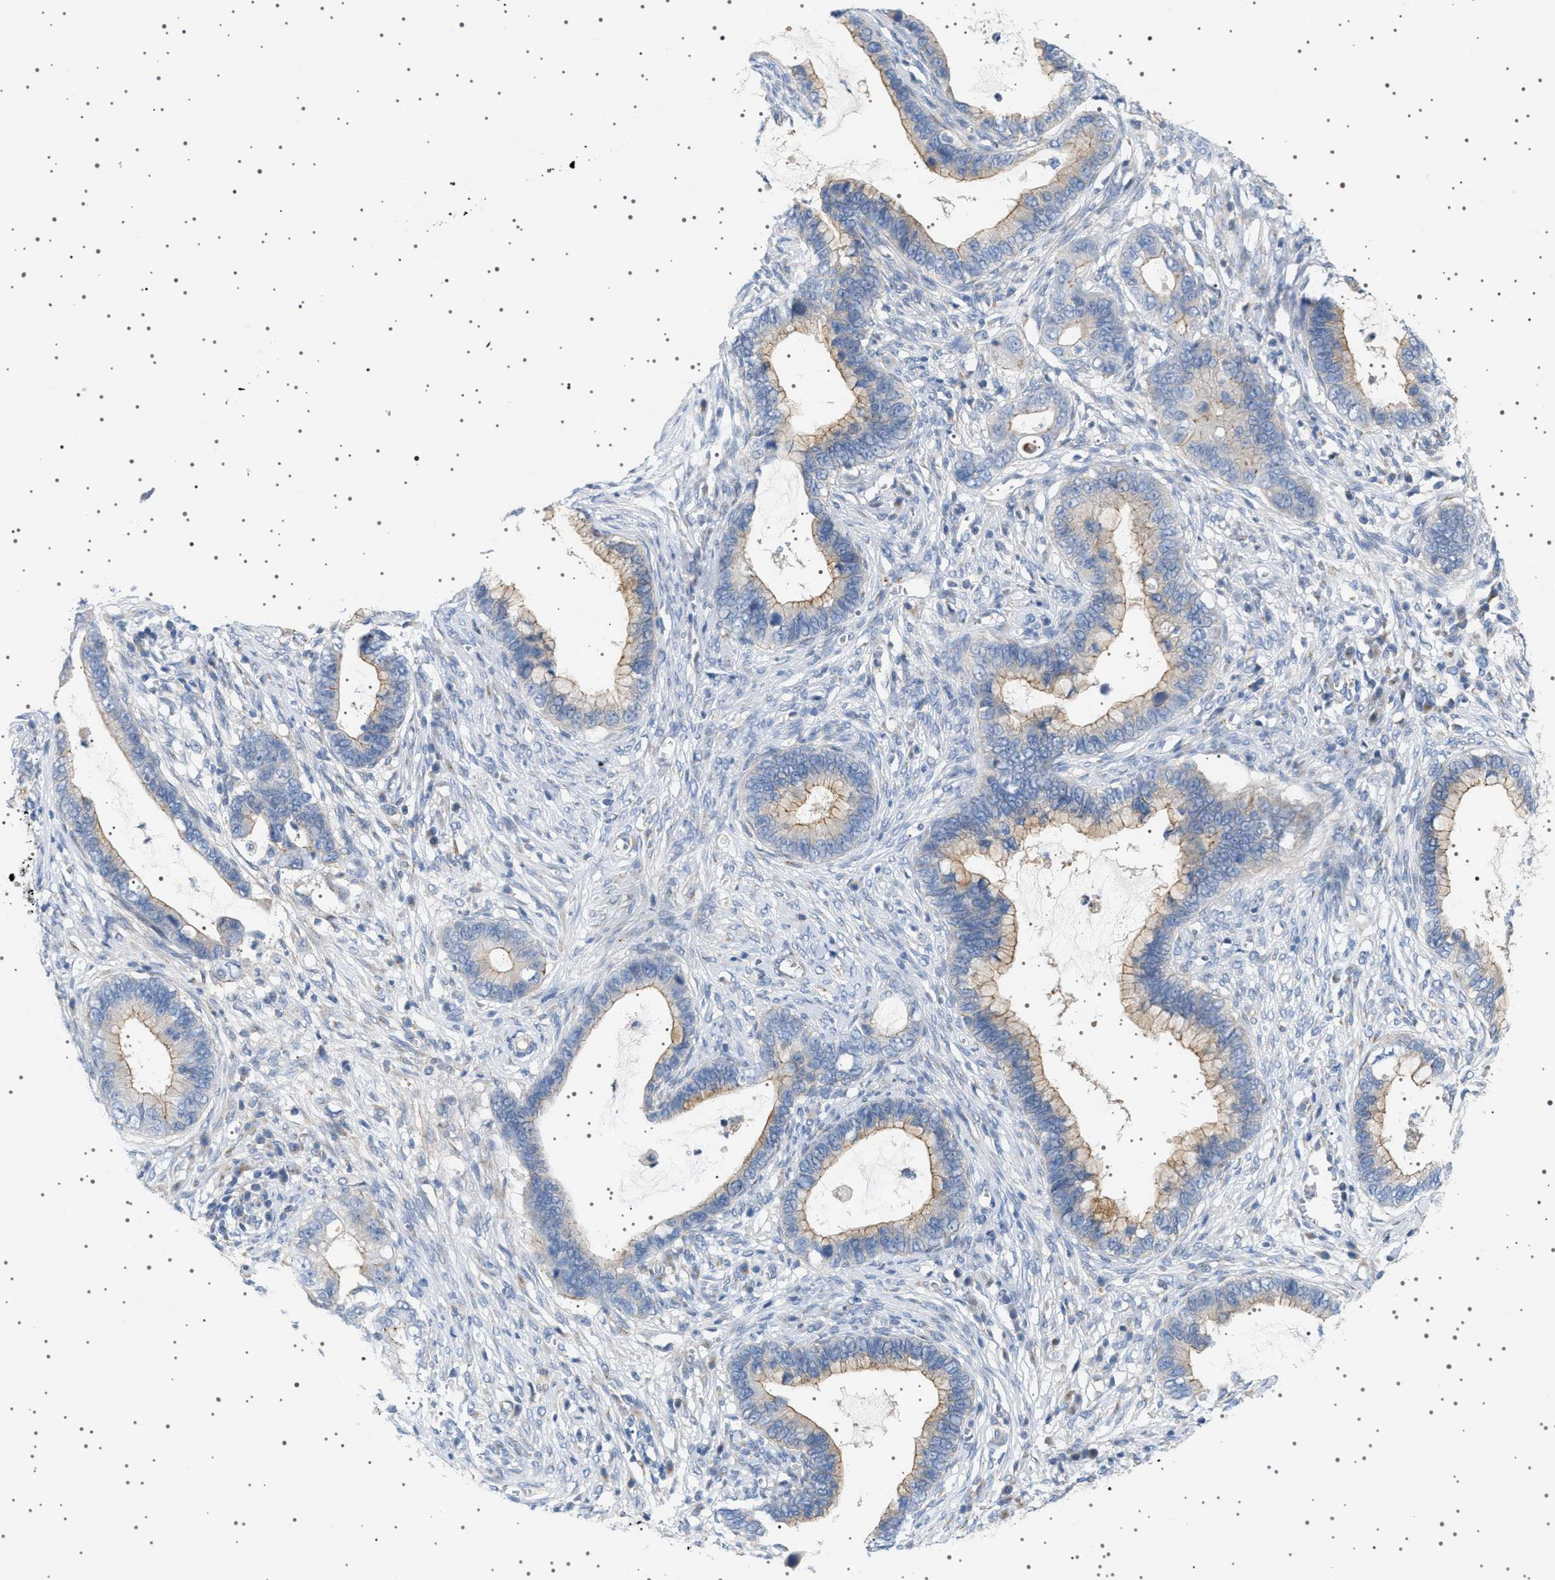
{"staining": {"intensity": "weak", "quantity": ">75%", "location": "cytoplasmic/membranous"}, "tissue": "cervical cancer", "cell_type": "Tumor cells", "image_type": "cancer", "snomed": [{"axis": "morphology", "description": "Adenocarcinoma, NOS"}, {"axis": "topography", "description": "Cervix"}], "caption": "A high-resolution photomicrograph shows IHC staining of adenocarcinoma (cervical), which reveals weak cytoplasmic/membranous expression in about >75% of tumor cells. The protein of interest is shown in brown color, while the nuclei are stained blue.", "gene": "ADCY10", "patient": {"sex": "female", "age": 44}}